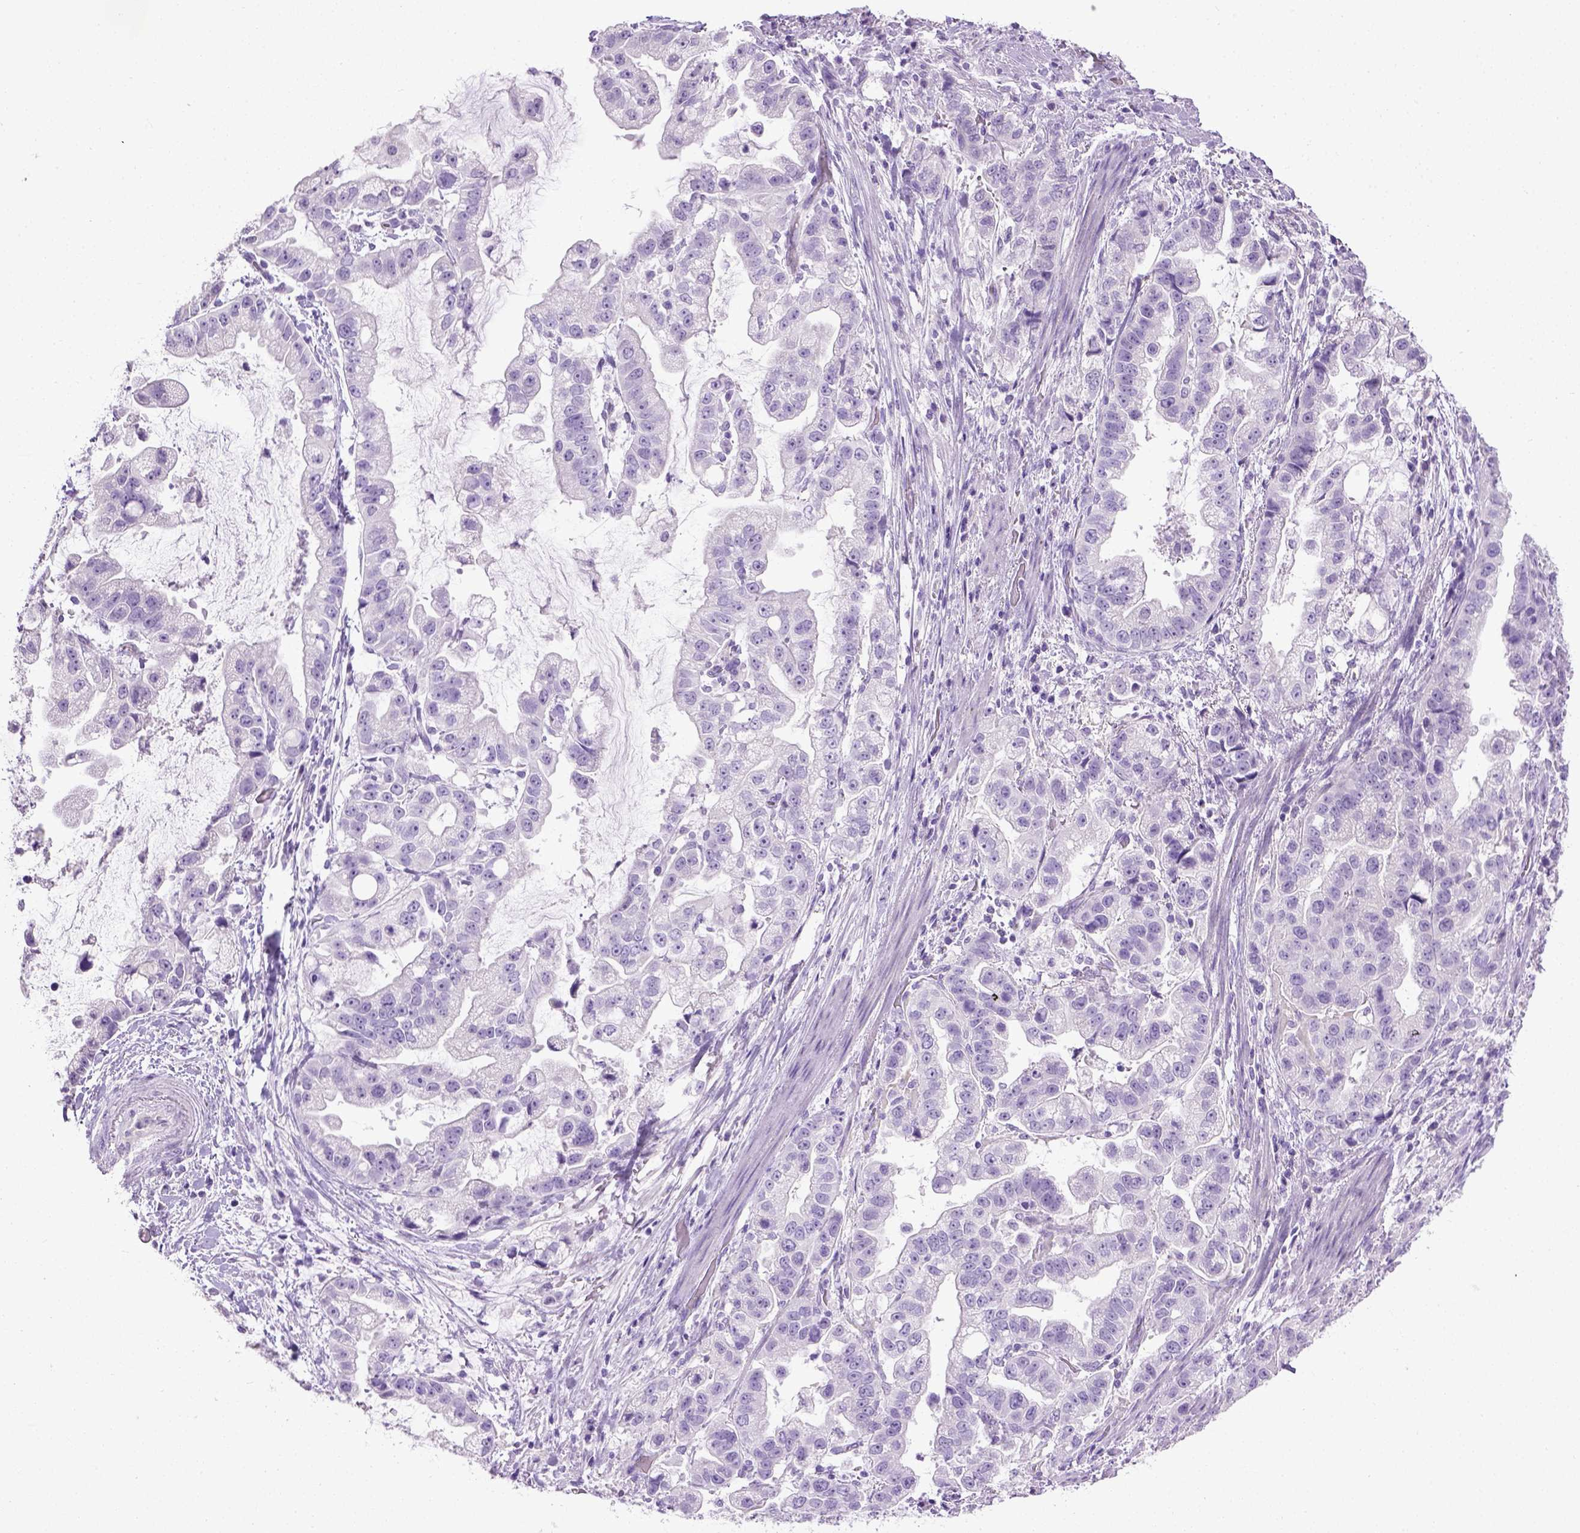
{"staining": {"intensity": "negative", "quantity": "none", "location": "none"}, "tissue": "stomach cancer", "cell_type": "Tumor cells", "image_type": "cancer", "snomed": [{"axis": "morphology", "description": "Adenocarcinoma, NOS"}, {"axis": "topography", "description": "Stomach"}], "caption": "Immunohistochemistry image of neoplastic tissue: human adenocarcinoma (stomach) stained with DAB demonstrates no significant protein positivity in tumor cells. The staining was performed using DAB (3,3'-diaminobenzidine) to visualize the protein expression in brown, while the nuclei were stained in blue with hematoxylin (Magnification: 20x).", "gene": "CYP24A1", "patient": {"sex": "male", "age": 59}}